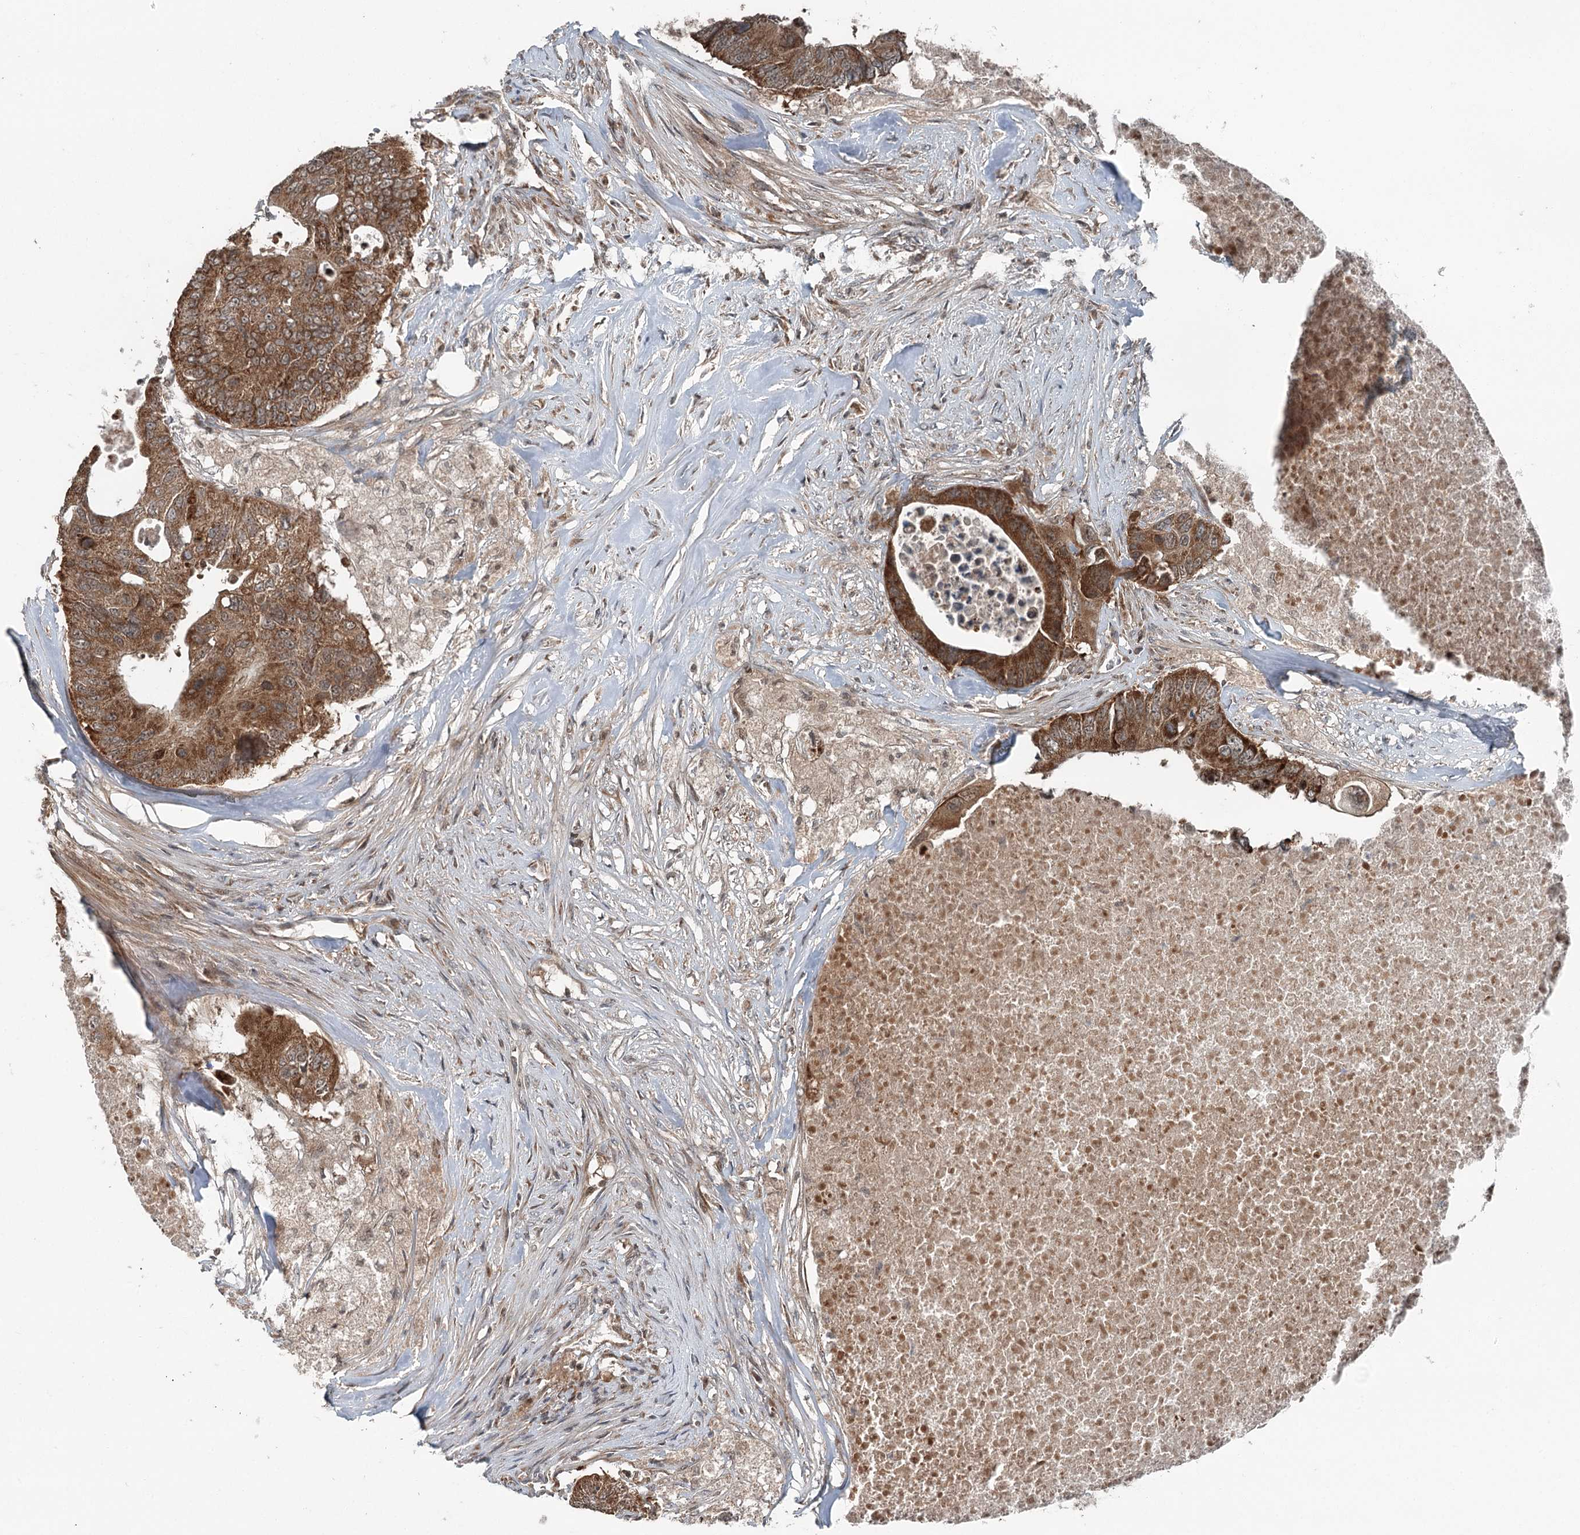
{"staining": {"intensity": "strong", "quantity": ">75%", "location": "cytoplasmic/membranous"}, "tissue": "colorectal cancer", "cell_type": "Tumor cells", "image_type": "cancer", "snomed": [{"axis": "morphology", "description": "Adenocarcinoma, NOS"}, {"axis": "topography", "description": "Colon"}], "caption": "Protein staining reveals strong cytoplasmic/membranous staining in approximately >75% of tumor cells in adenocarcinoma (colorectal). (DAB (3,3'-diaminobenzidine) IHC with brightfield microscopy, high magnification).", "gene": "WAPL", "patient": {"sex": "male", "age": 71}}